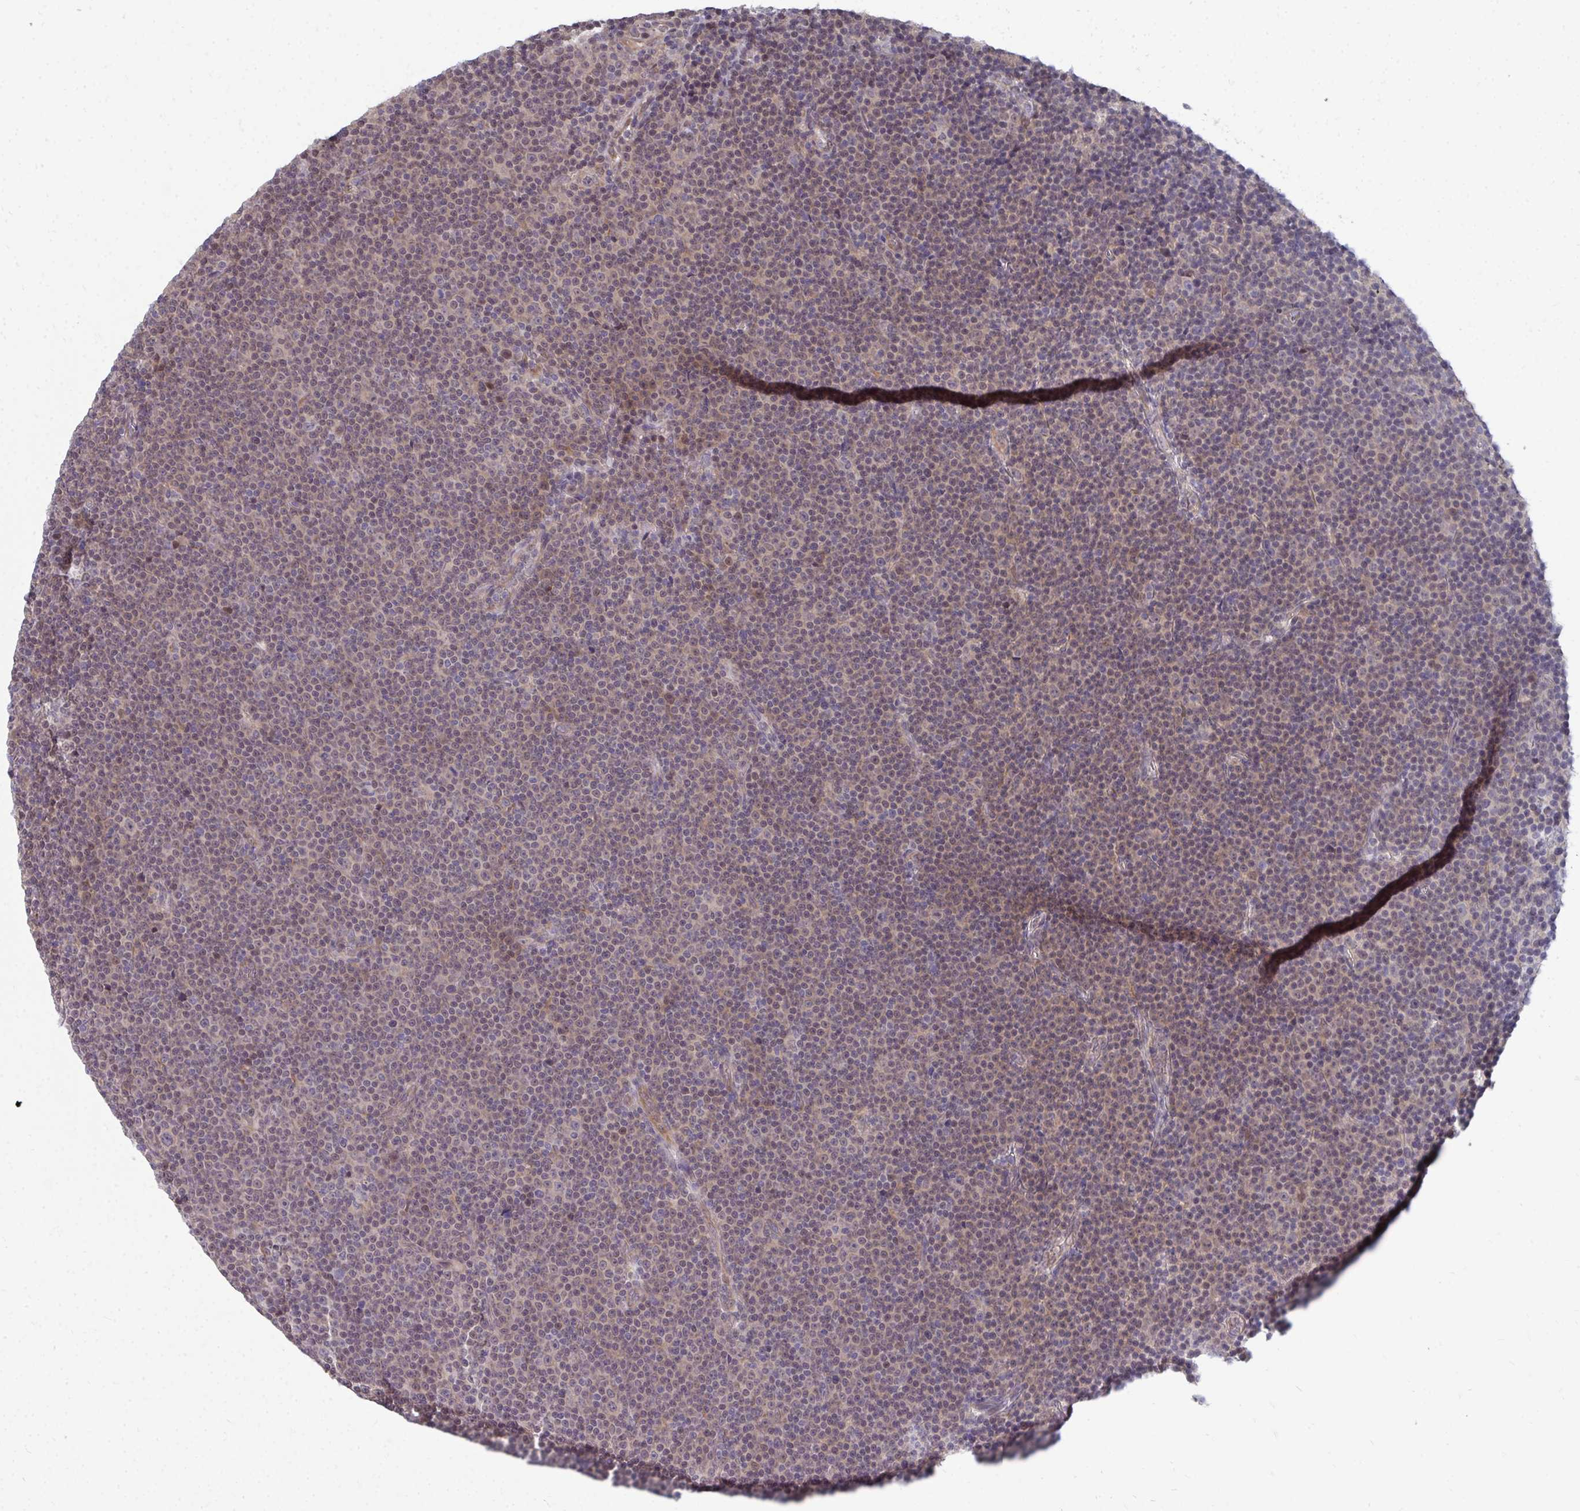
{"staining": {"intensity": "weak", "quantity": "25%-75%", "location": "nuclear"}, "tissue": "lymphoma", "cell_type": "Tumor cells", "image_type": "cancer", "snomed": [{"axis": "morphology", "description": "Malignant lymphoma, non-Hodgkin's type, Low grade"}, {"axis": "topography", "description": "Lymph node"}], "caption": "Immunohistochemistry of human lymphoma reveals low levels of weak nuclear positivity in about 25%-75% of tumor cells. (brown staining indicates protein expression, while blue staining denotes nuclei).", "gene": "MROH8", "patient": {"sex": "female", "age": 67}}